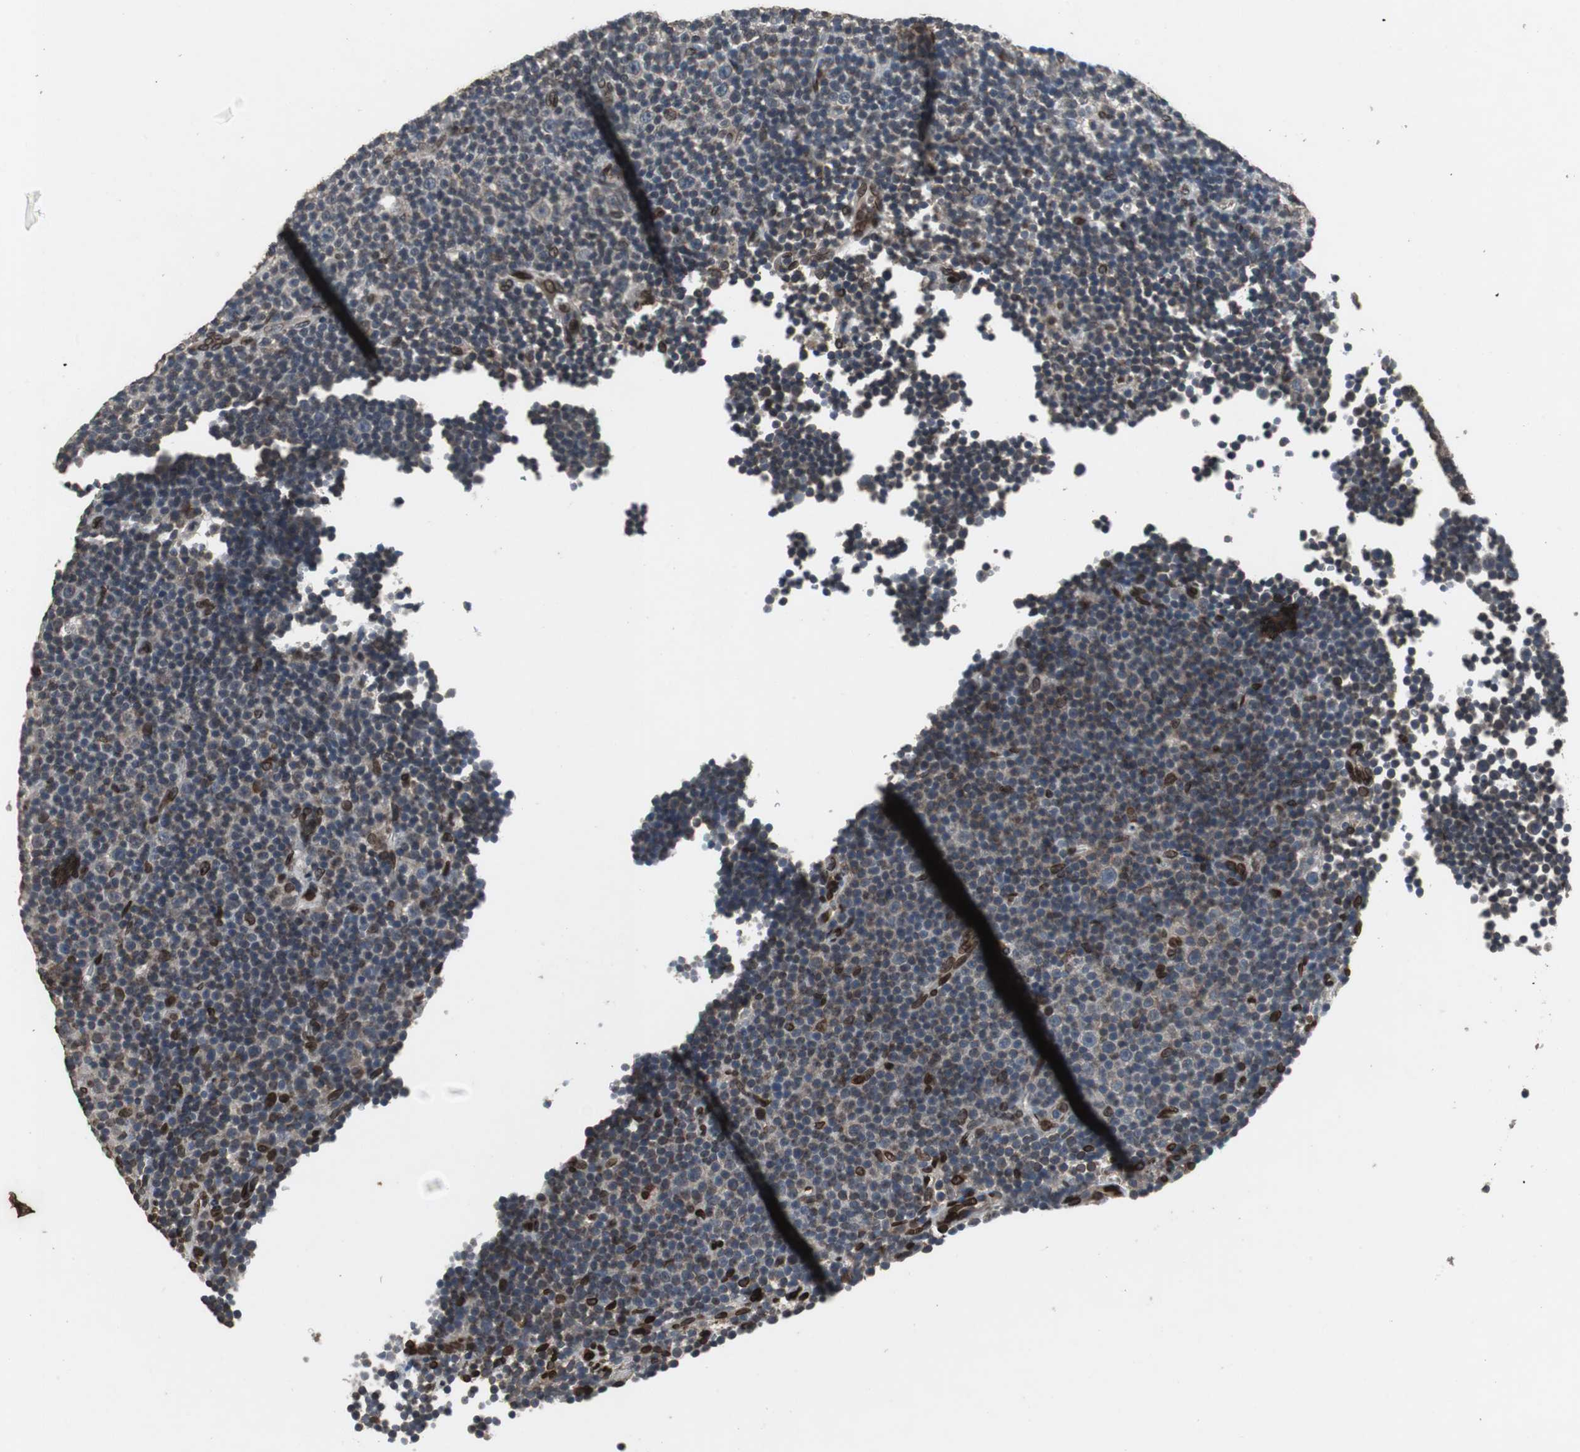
{"staining": {"intensity": "strong", "quantity": "25%-75%", "location": "cytoplasmic/membranous,nuclear"}, "tissue": "lymphoma", "cell_type": "Tumor cells", "image_type": "cancer", "snomed": [{"axis": "morphology", "description": "Malignant lymphoma, non-Hodgkin's type, Low grade"}, {"axis": "topography", "description": "Lymph node"}], "caption": "A high-resolution micrograph shows immunohistochemistry (IHC) staining of low-grade malignant lymphoma, non-Hodgkin's type, which displays strong cytoplasmic/membranous and nuclear staining in about 25%-75% of tumor cells.", "gene": "LMNA", "patient": {"sex": "female", "age": 67}}